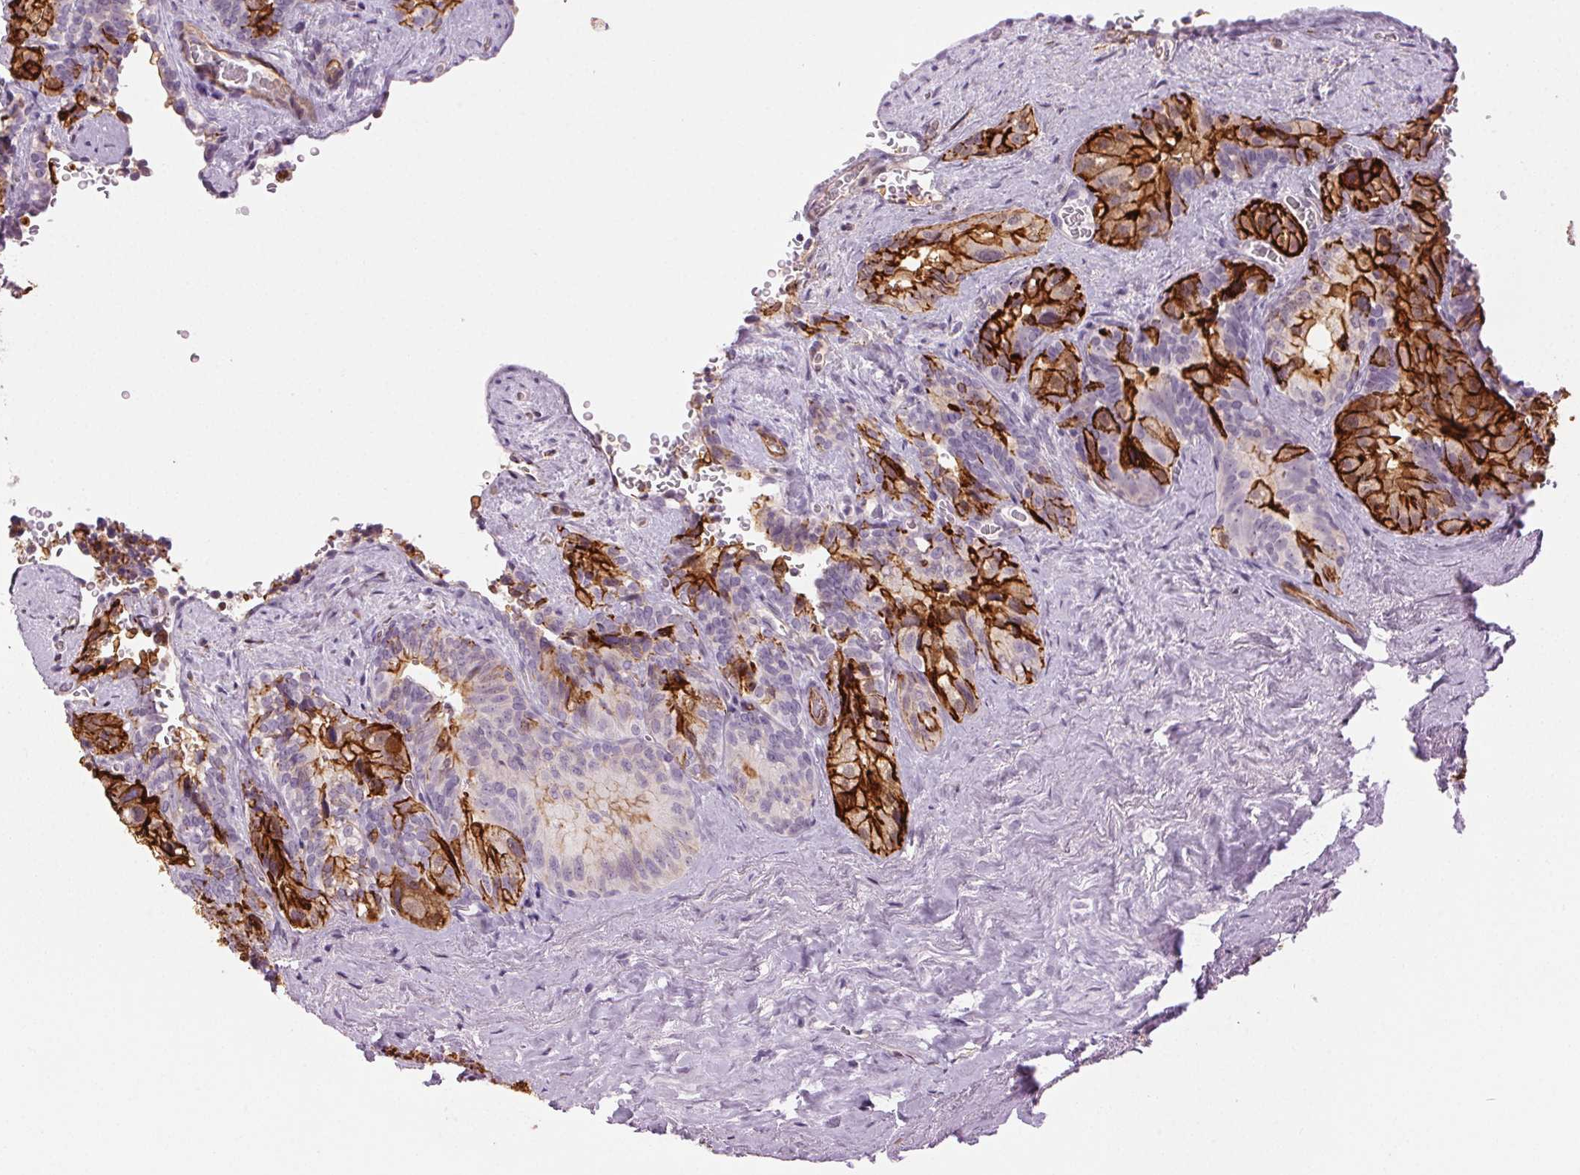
{"staining": {"intensity": "strong", "quantity": ">75%", "location": "cytoplasmic/membranous"}, "tissue": "seminal vesicle", "cell_type": "Glandular cells", "image_type": "normal", "snomed": [{"axis": "morphology", "description": "Normal tissue, NOS"}, {"axis": "topography", "description": "Seminal veicle"}], "caption": "Seminal vesicle stained for a protein reveals strong cytoplasmic/membranous positivity in glandular cells. (Stains: DAB (3,3'-diaminobenzidine) in brown, nuclei in blue, Microscopy: brightfield microscopy at high magnification).", "gene": "AIF1L", "patient": {"sex": "male", "age": 69}}